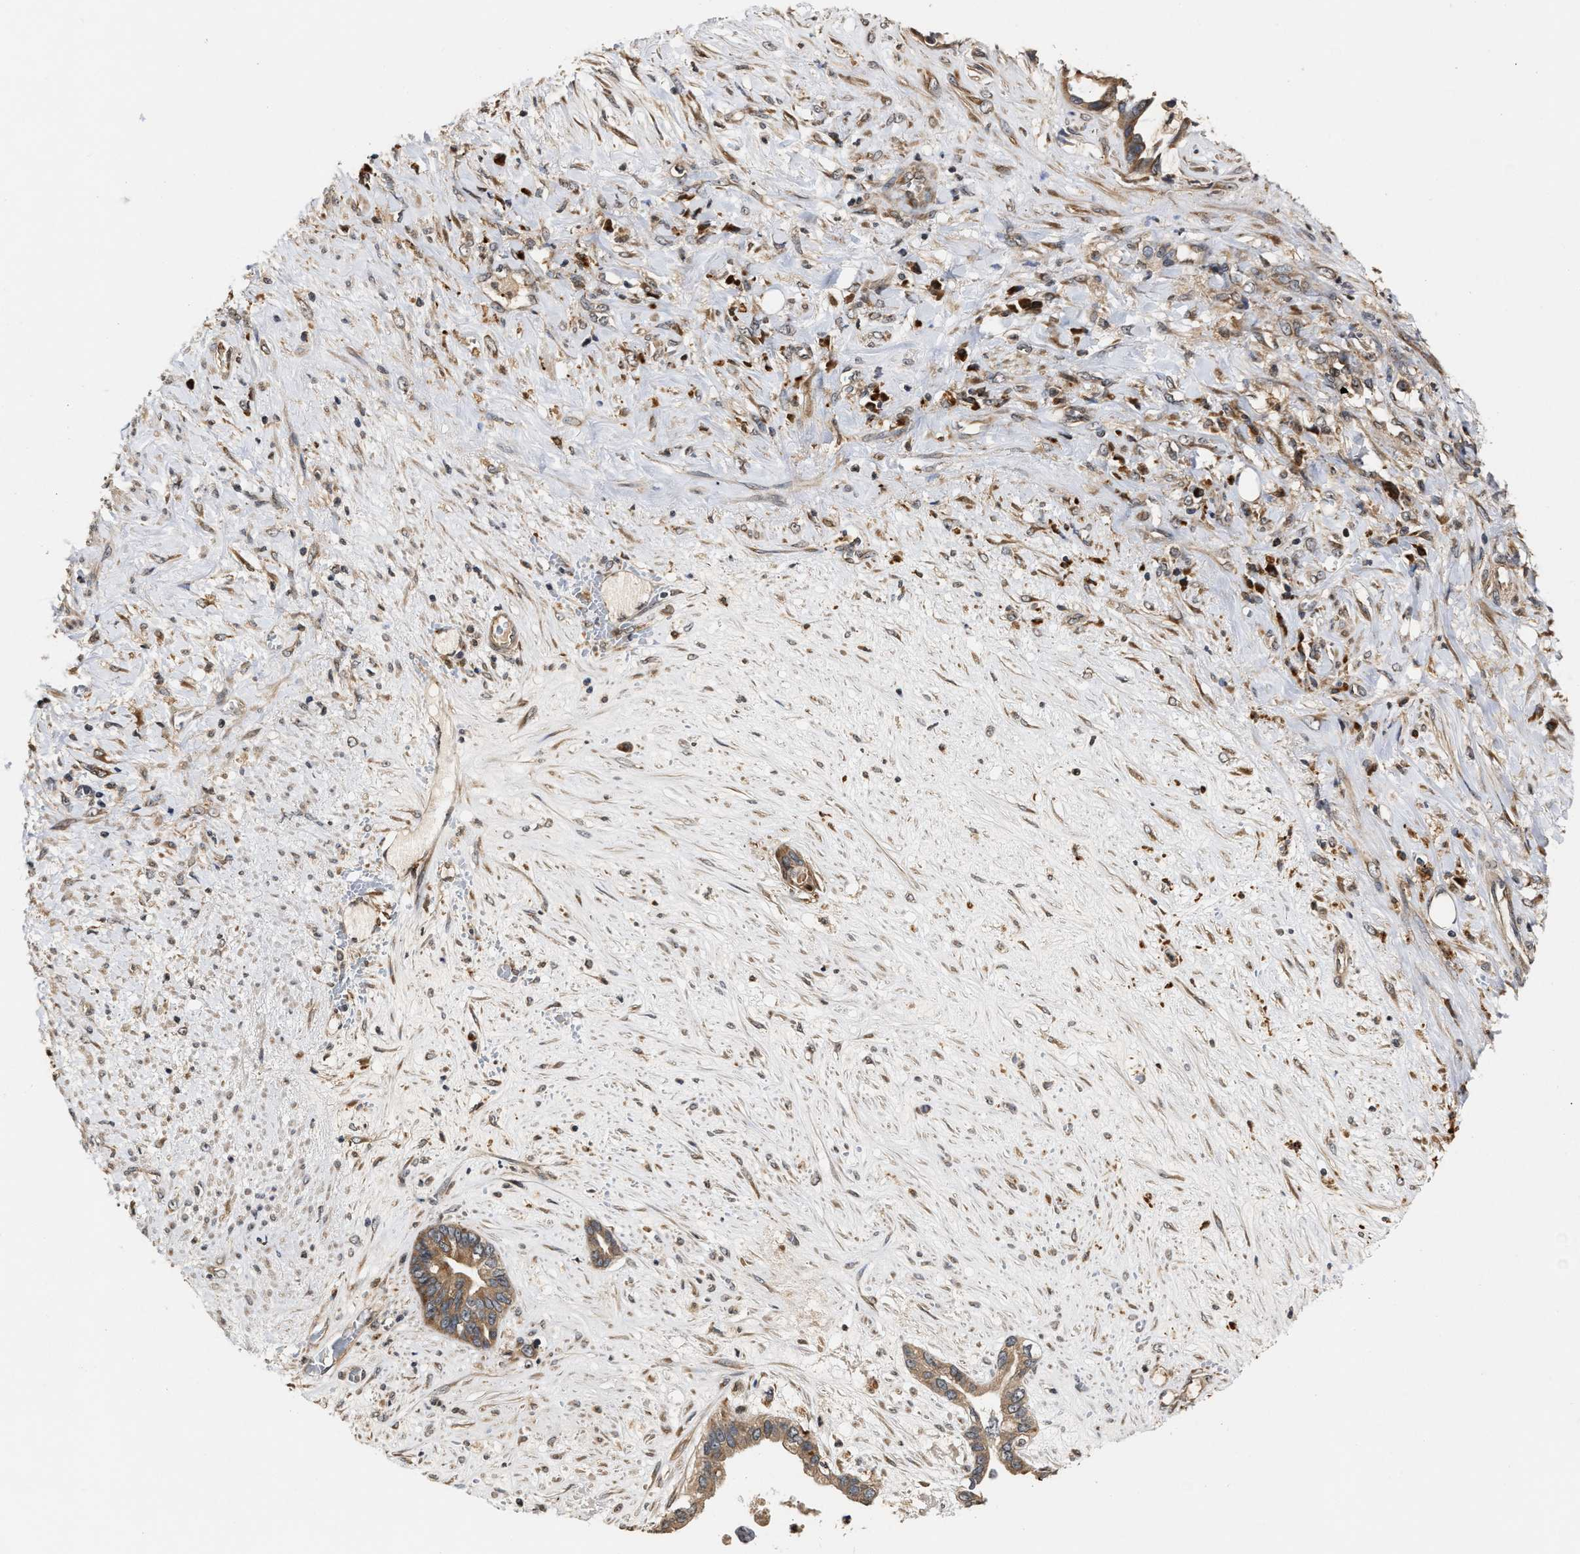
{"staining": {"intensity": "moderate", "quantity": ">75%", "location": "cytoplasmic/membranous"}, "tissue": "liver cancer", "cell_type": "Tumor cells", "image_type": "cancer", "snomed": [{"axis": "morphology", "description": "Cholangiocarcinoma"}, {"axis": "topography", "description": "Liver"}], "caption": "A brown stain labels moderate cytoplasmic/membranous staining of a protein in cholangiocarcinoma (liver) tumor cells.", "gene": "SAR1A", "patient": {"sex": "female", "age": 65}}